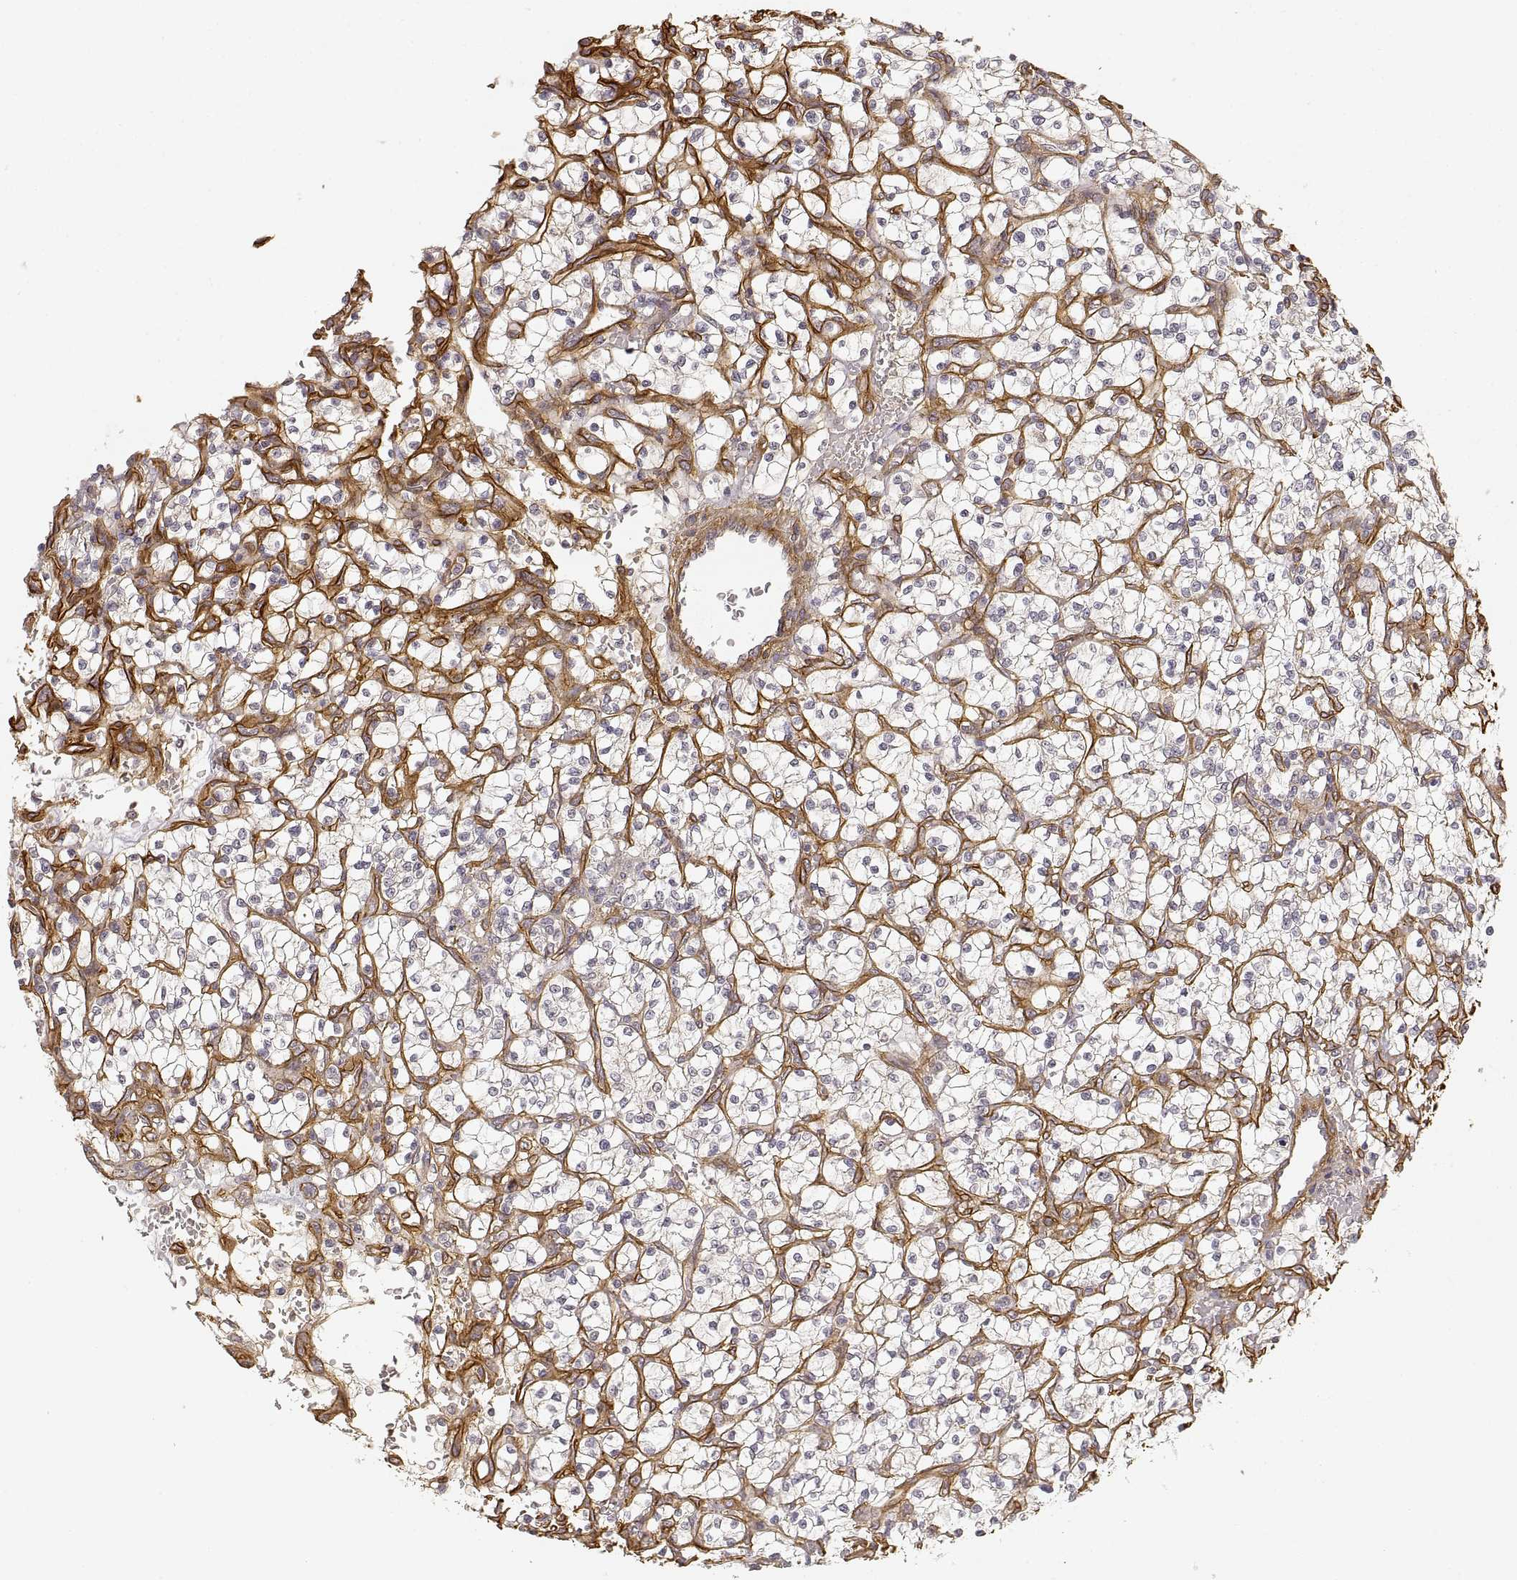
{"staining": {"intensity": "negative", "quantity": "none", "location": "none"}, "tissue": "renal cancer", "cell_type": "Tumor cells", "image_type": "cancer", "snomed": [{"axis": "morphology", "description": "Adenocarcinoma, NOS"}, {"axis": "topography", "description": "Kidney"}], "caption": "Human renal cancer (adenocarcinoma) stained for a protein using immunohistochemistry (IHC) demonstrates no staining in tumor cells.", "gene": "LAMA4", "patient": {"sex": "female", "age": 64}}